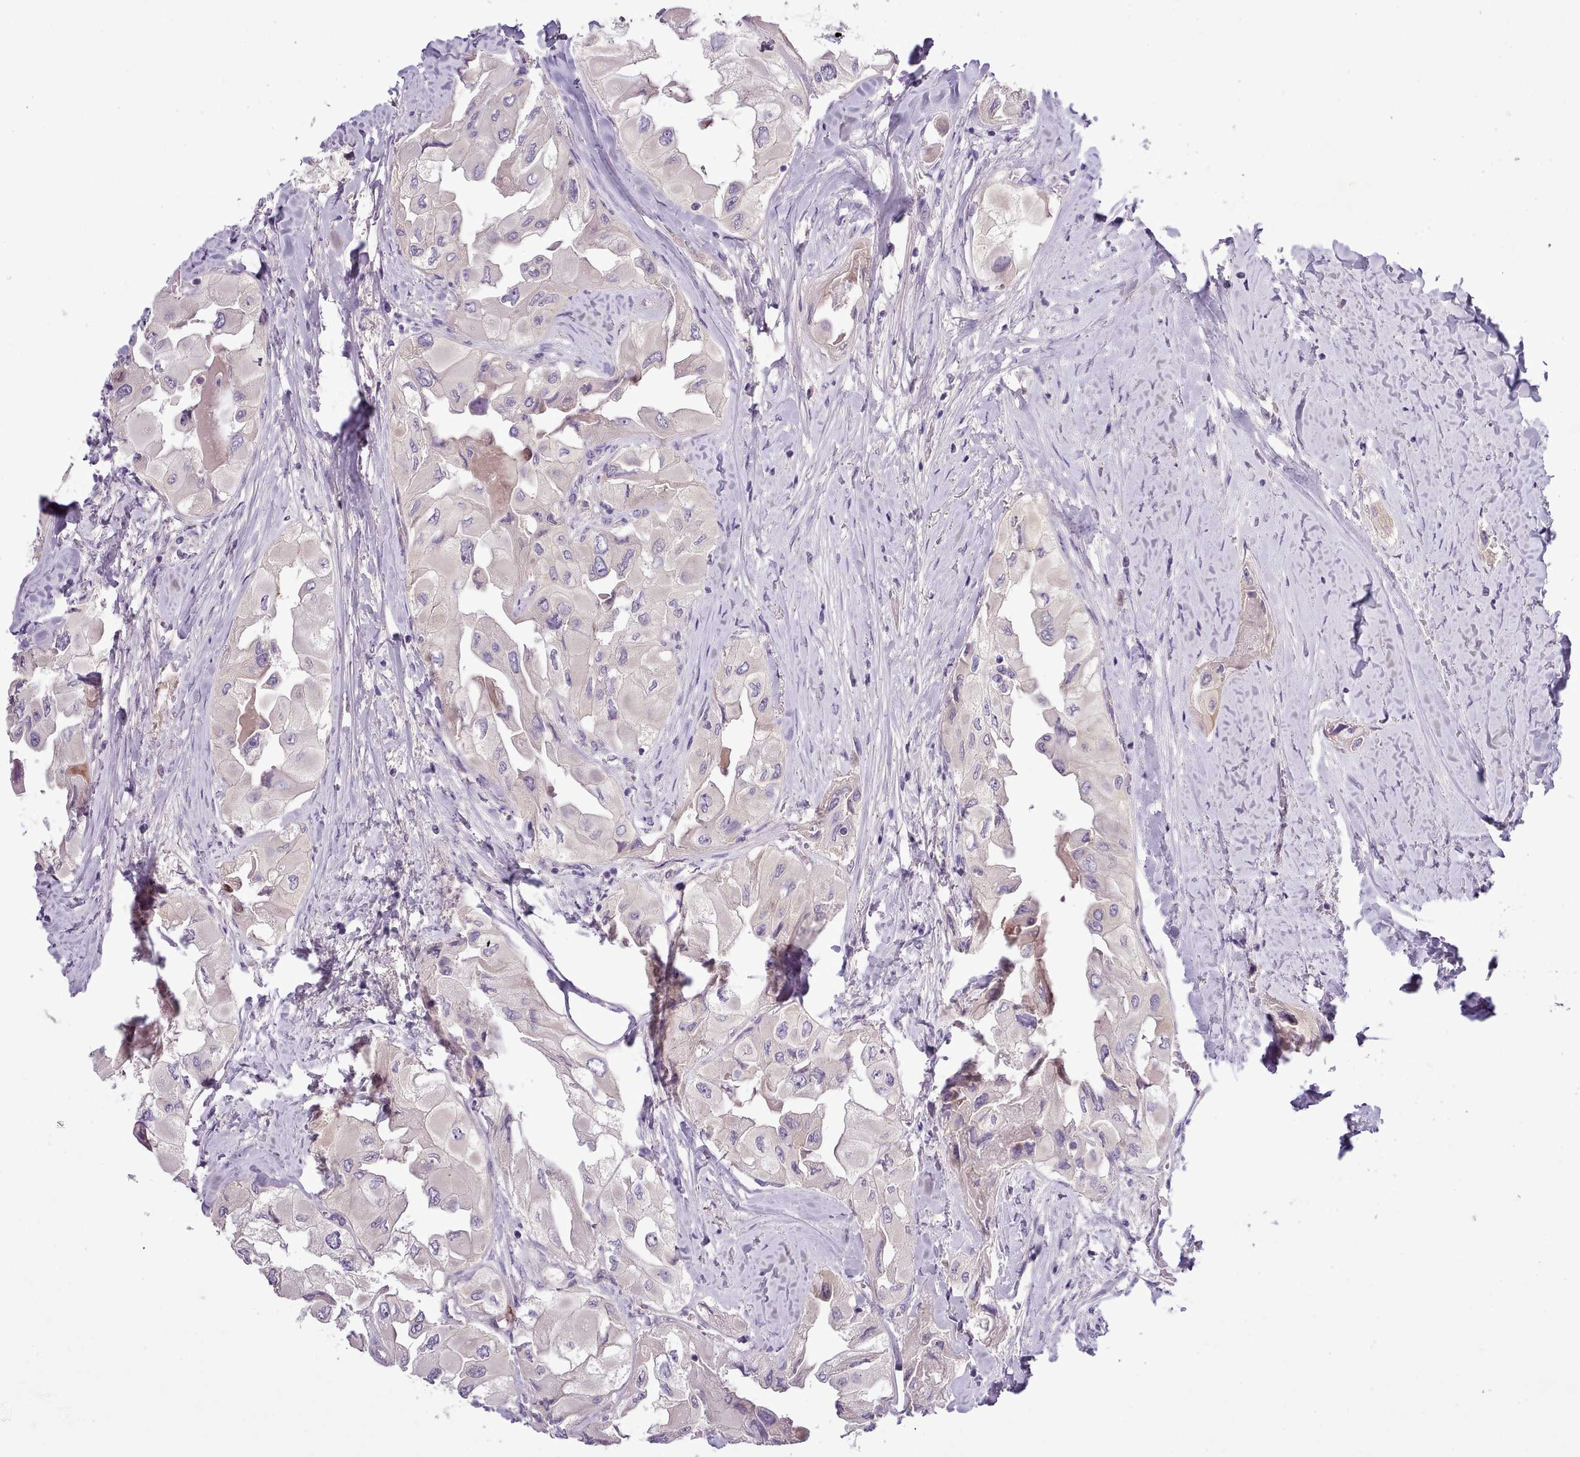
{"staining": {"intensity": "negative", "quantity": "none", "location": "none"}, "tissue": "thyroid cancer", "cell_type": "Tumor cells", "image_type": "cancer", "snomed": [{"axis": "morphology", "description": "Normal tissue, NOS"}, {"axis": "morphology", "description": "Papillary adenocarcinoma, NOS"}, {"axis": "topography", "description": "Thyroid gland"}], "caption": "Protein analysis of thyroid cancer reveals no significant expression in tumor cells.", "gene": "SETX", "patient": {"sex": "female", "age": 59}}